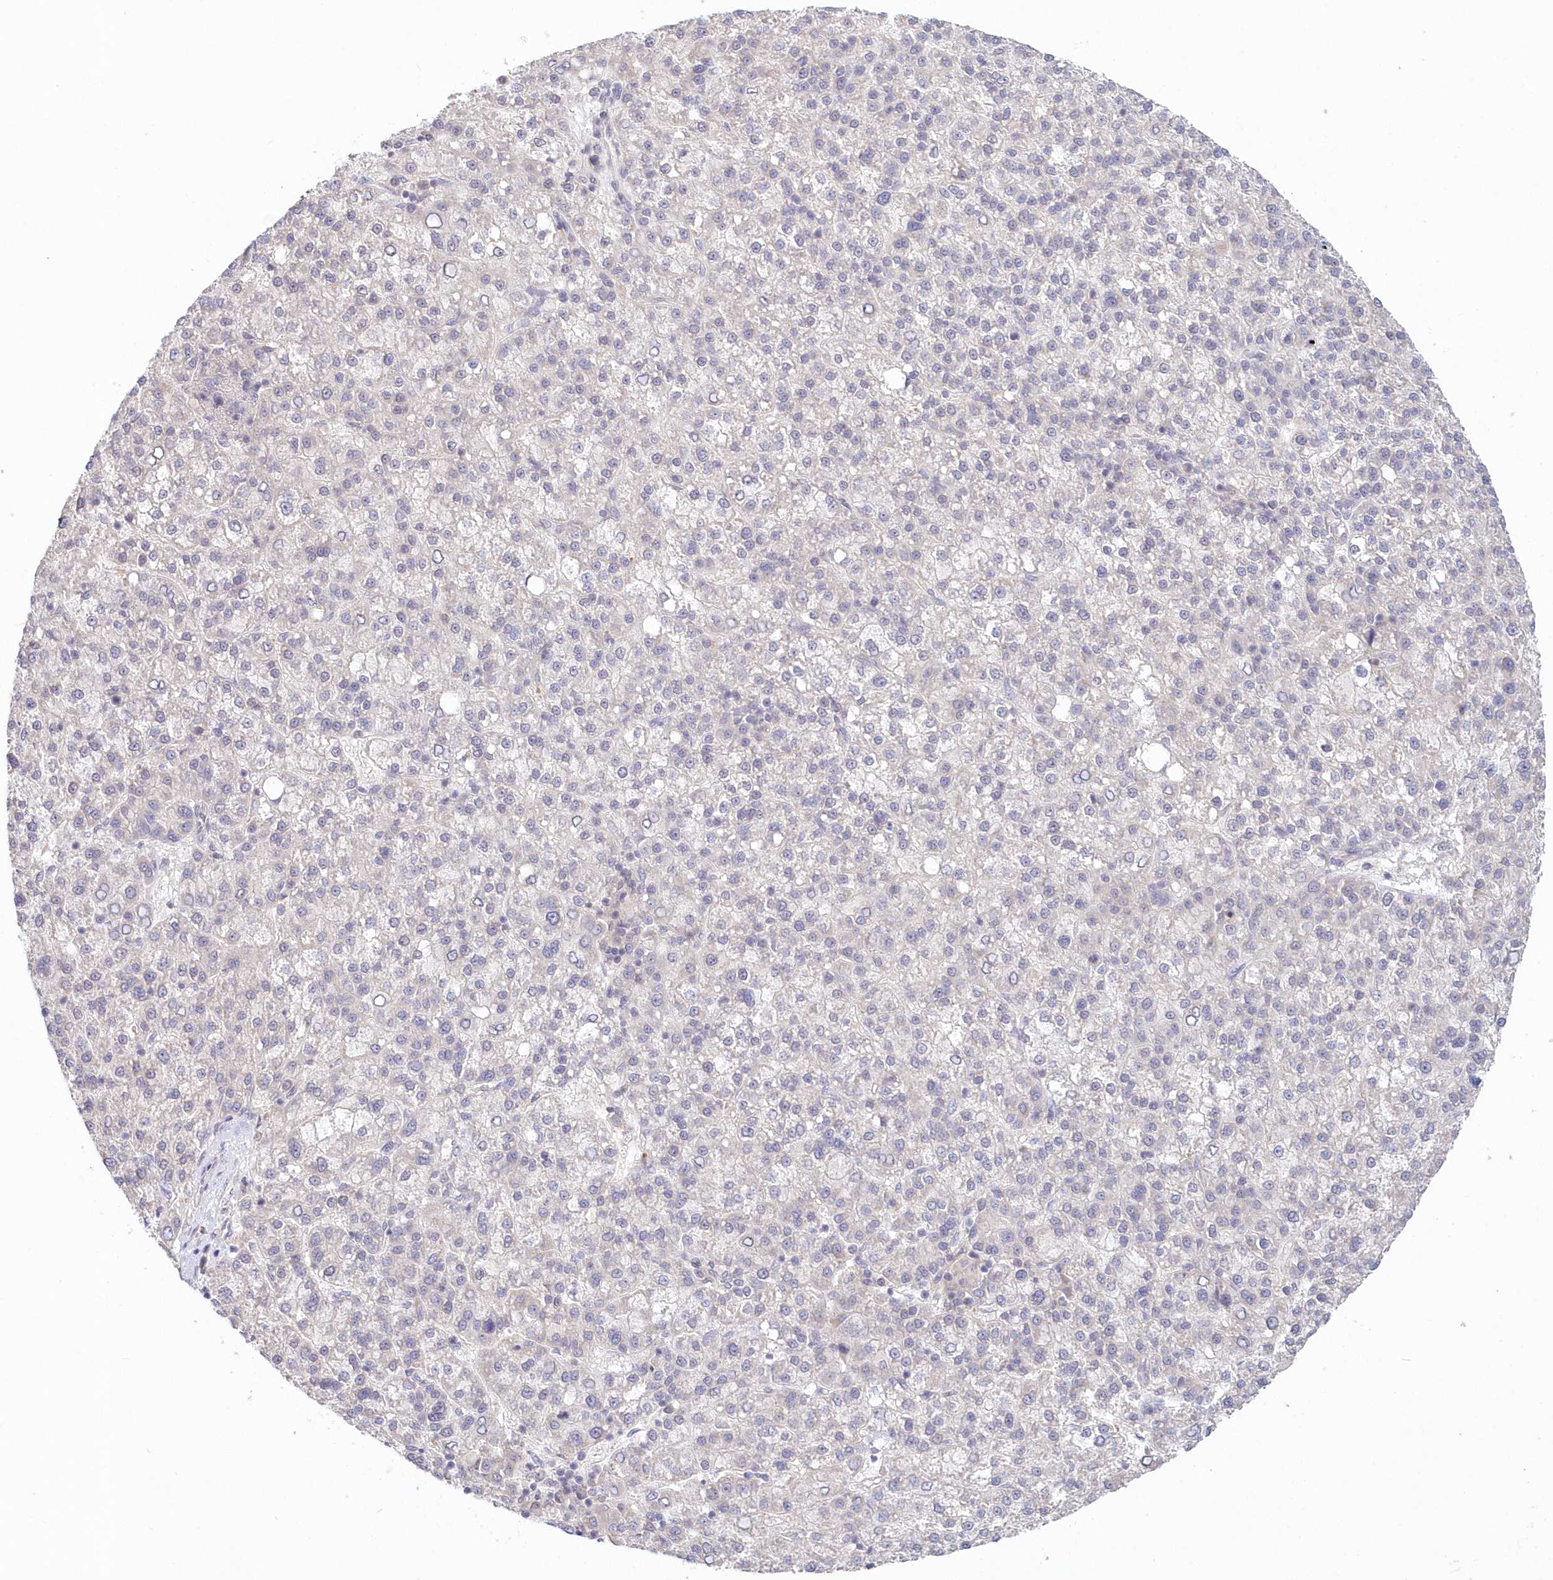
{"staining": {"intensity": "negative", "quantity": "none", "location": "none"}, "tissue": "liver cancer", "cell_type": "Tumor cells", "image_type": "cancer", "snomed": [{"axis": "morphology", "description": "Carcinoma, Hepatocellular, NOS"}, {"axis": "topography", "description": "Liver"}], "caption": "Histopathology image shows no protein expression in tumor cells of hepatocellular carcinoma (liver) tissue.", "gene": "KATNA1", "patient": {"sex": "female", "age": 58}}